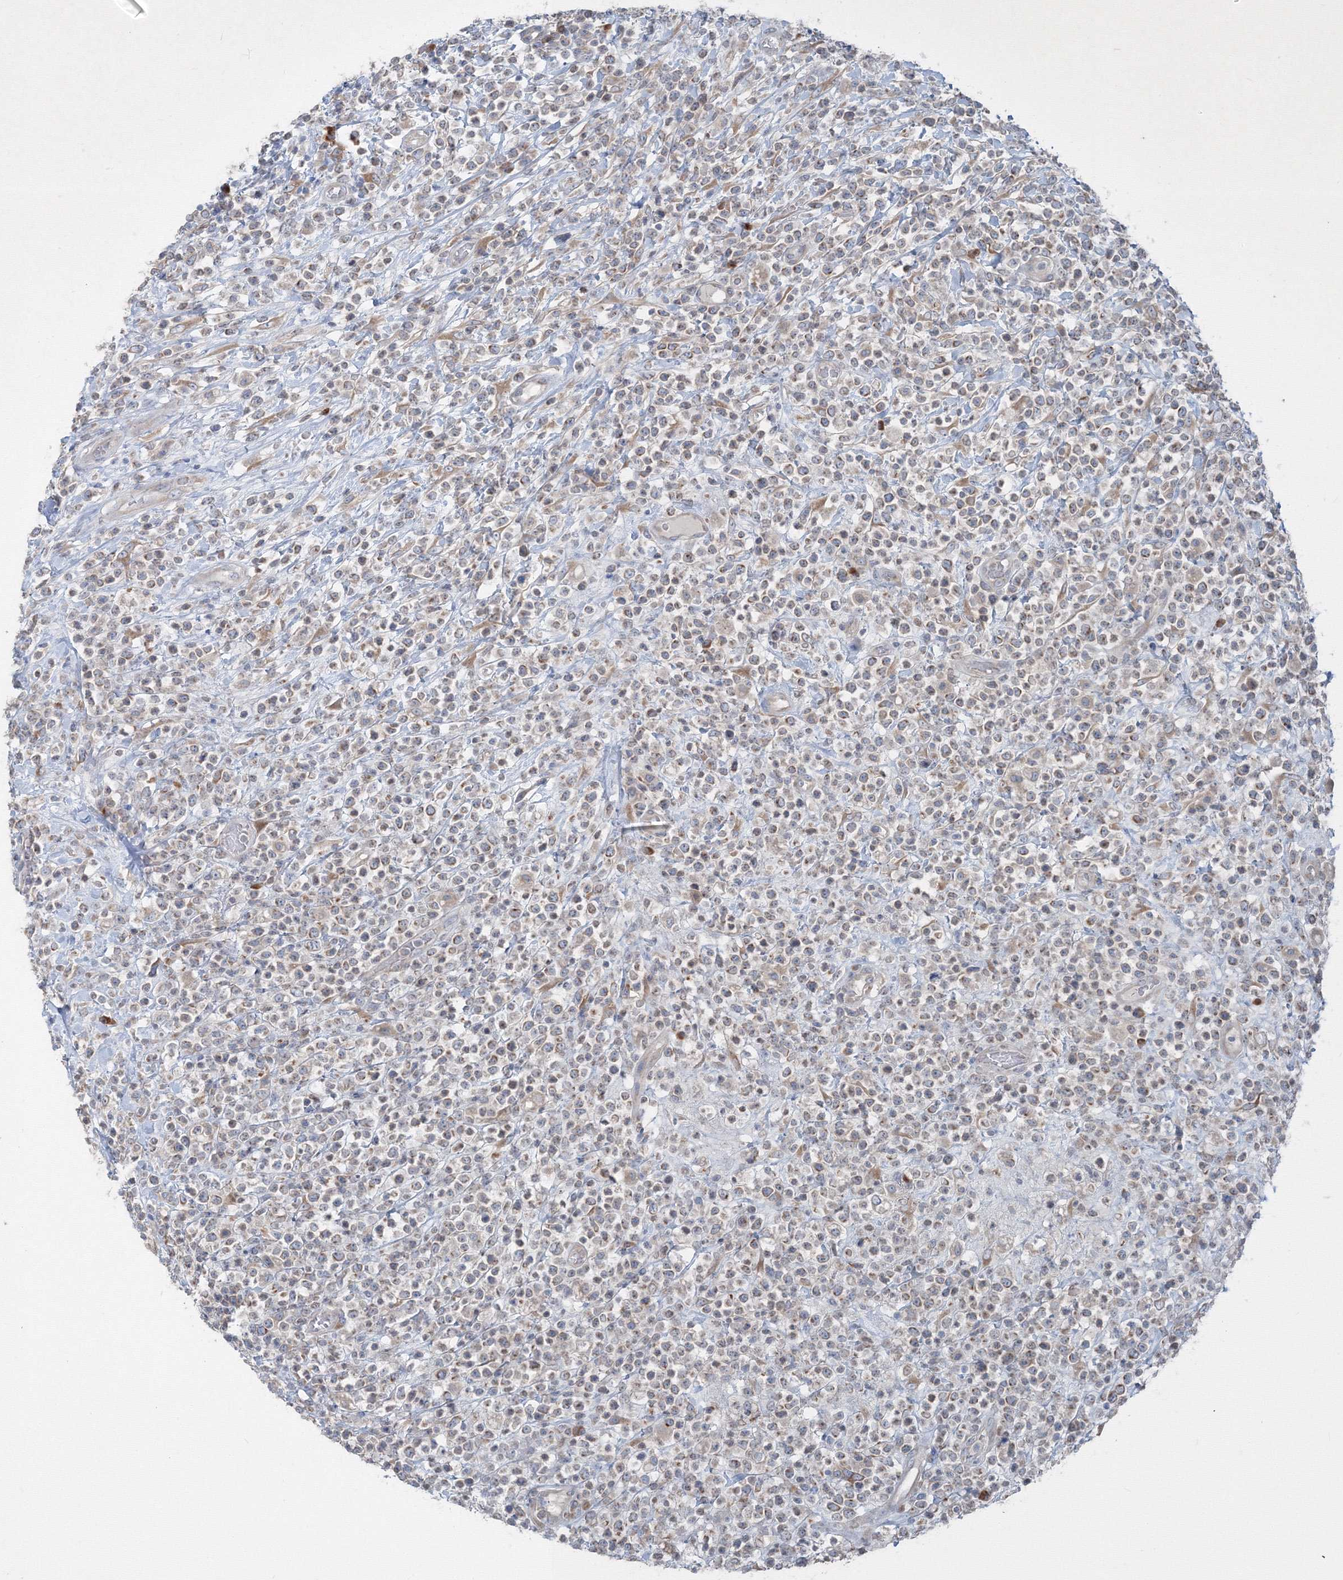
{"staining": {"intensity": "weak", "quantity": "25%-75%", "location": "cytoplasmic/membranous"}, "tissue": "lymphoma", "cell_type": "Tumor cells", "image_type": "cancer", "snomed": [{"axis": "morphology", "description": "Malignant lymphoma, non-Hodgkin's type, High grade"}, {"axis": "topography", "description": "Colon"}], "caption": "This is a histology image of immunohistochemistry (IHC) staining of lymphoma, which shows weak positivity in the cytoplasmic/membranous of tumor cells.", "gene": "IFNAR1", "patient": {"sex": "female", "age": 53}}